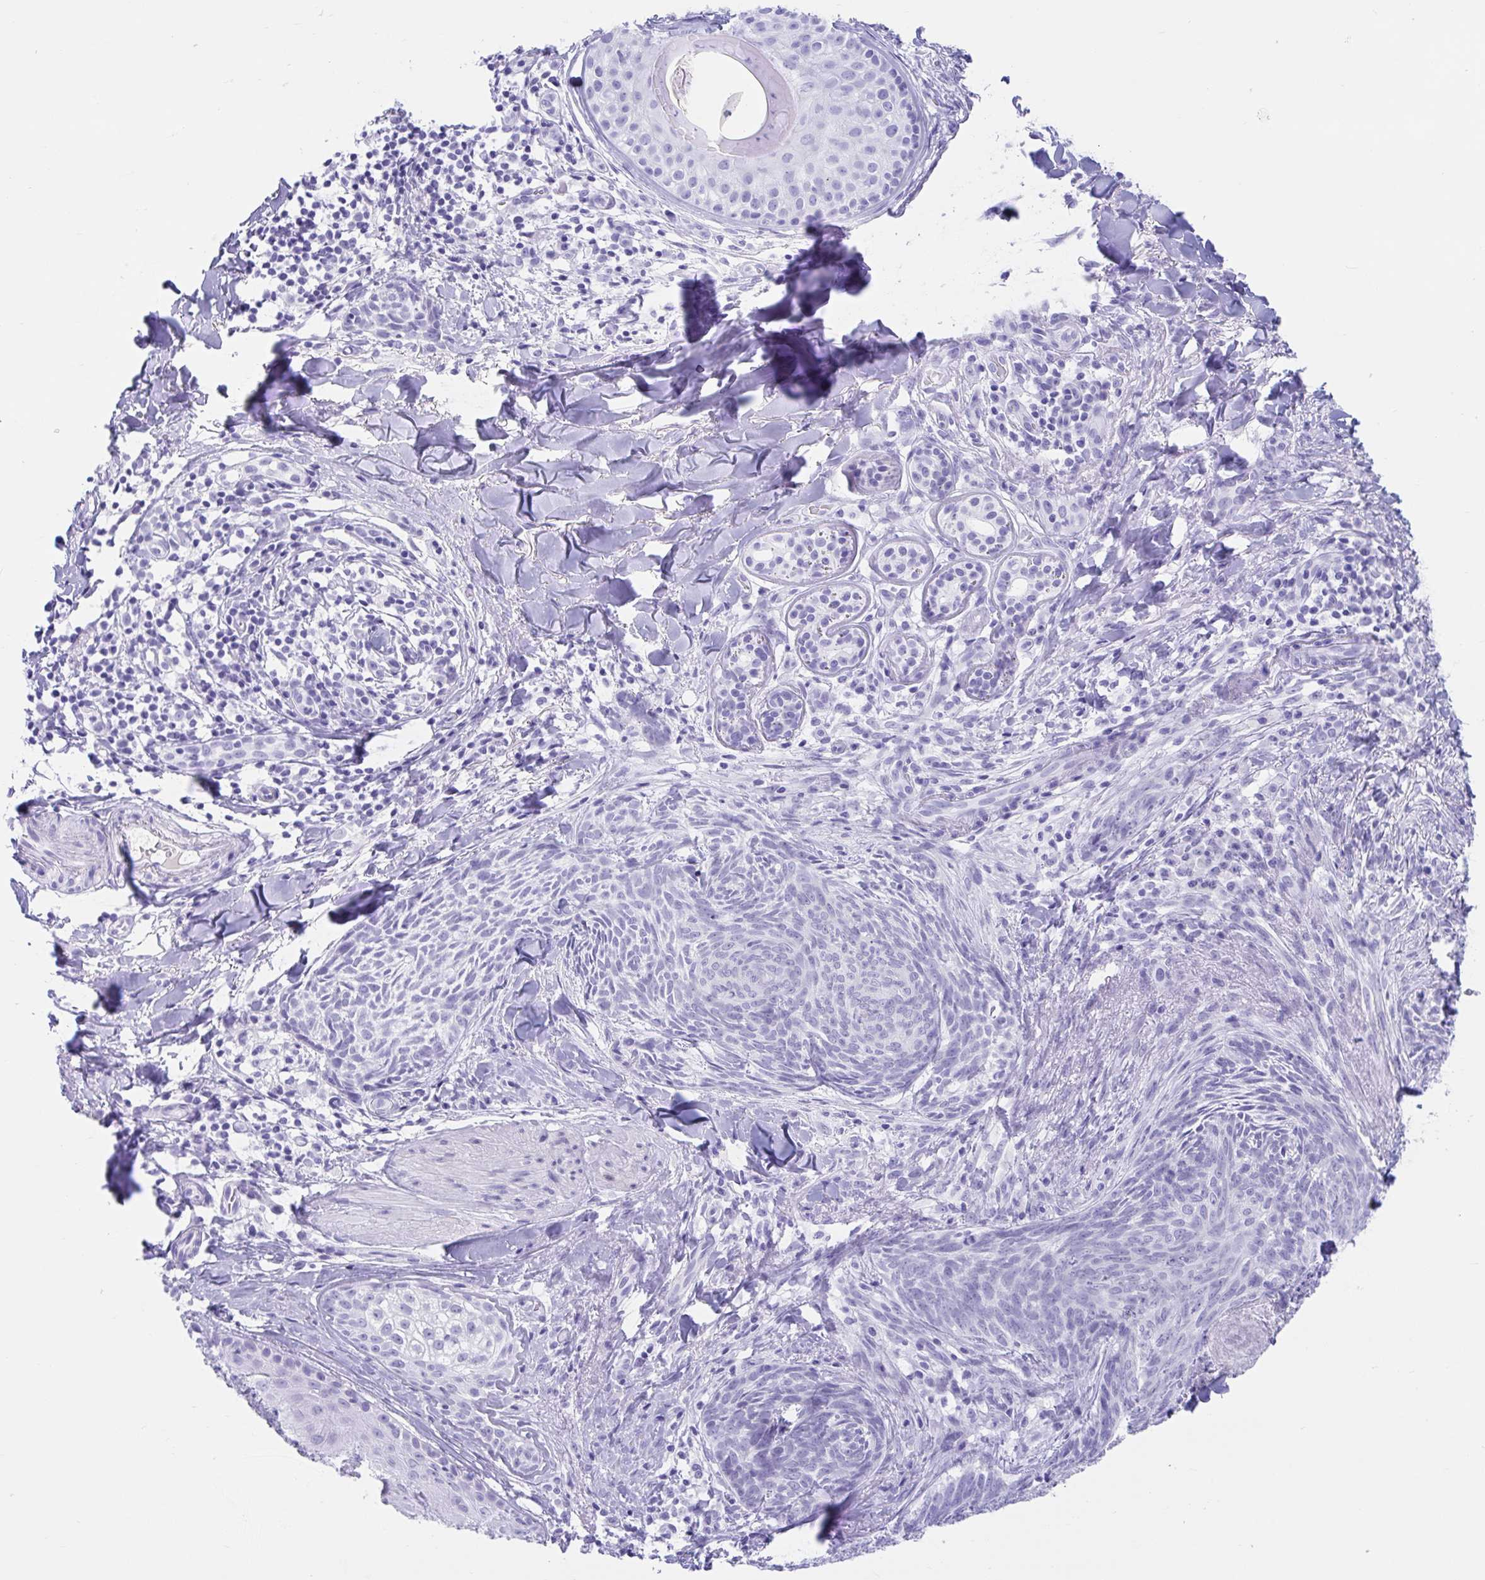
{"staining": {"intensity": "negative", "quantity": "none", "location": "none"}, "tissue": "skin cancer", "cell_type": "Tumor cells", "image_type": "cancer", "snomed": [{"axis": "morphology", "description": "Basal cell carcinoma"}, {"axis": "topography", "description": "Skin"}], "caption": "Micrograph shows no significant protein positivity in tumor cells of skin basal cell carcinoma.", "gene": "TMEM35A", "patient": {"sex": "female", "age": 93}}